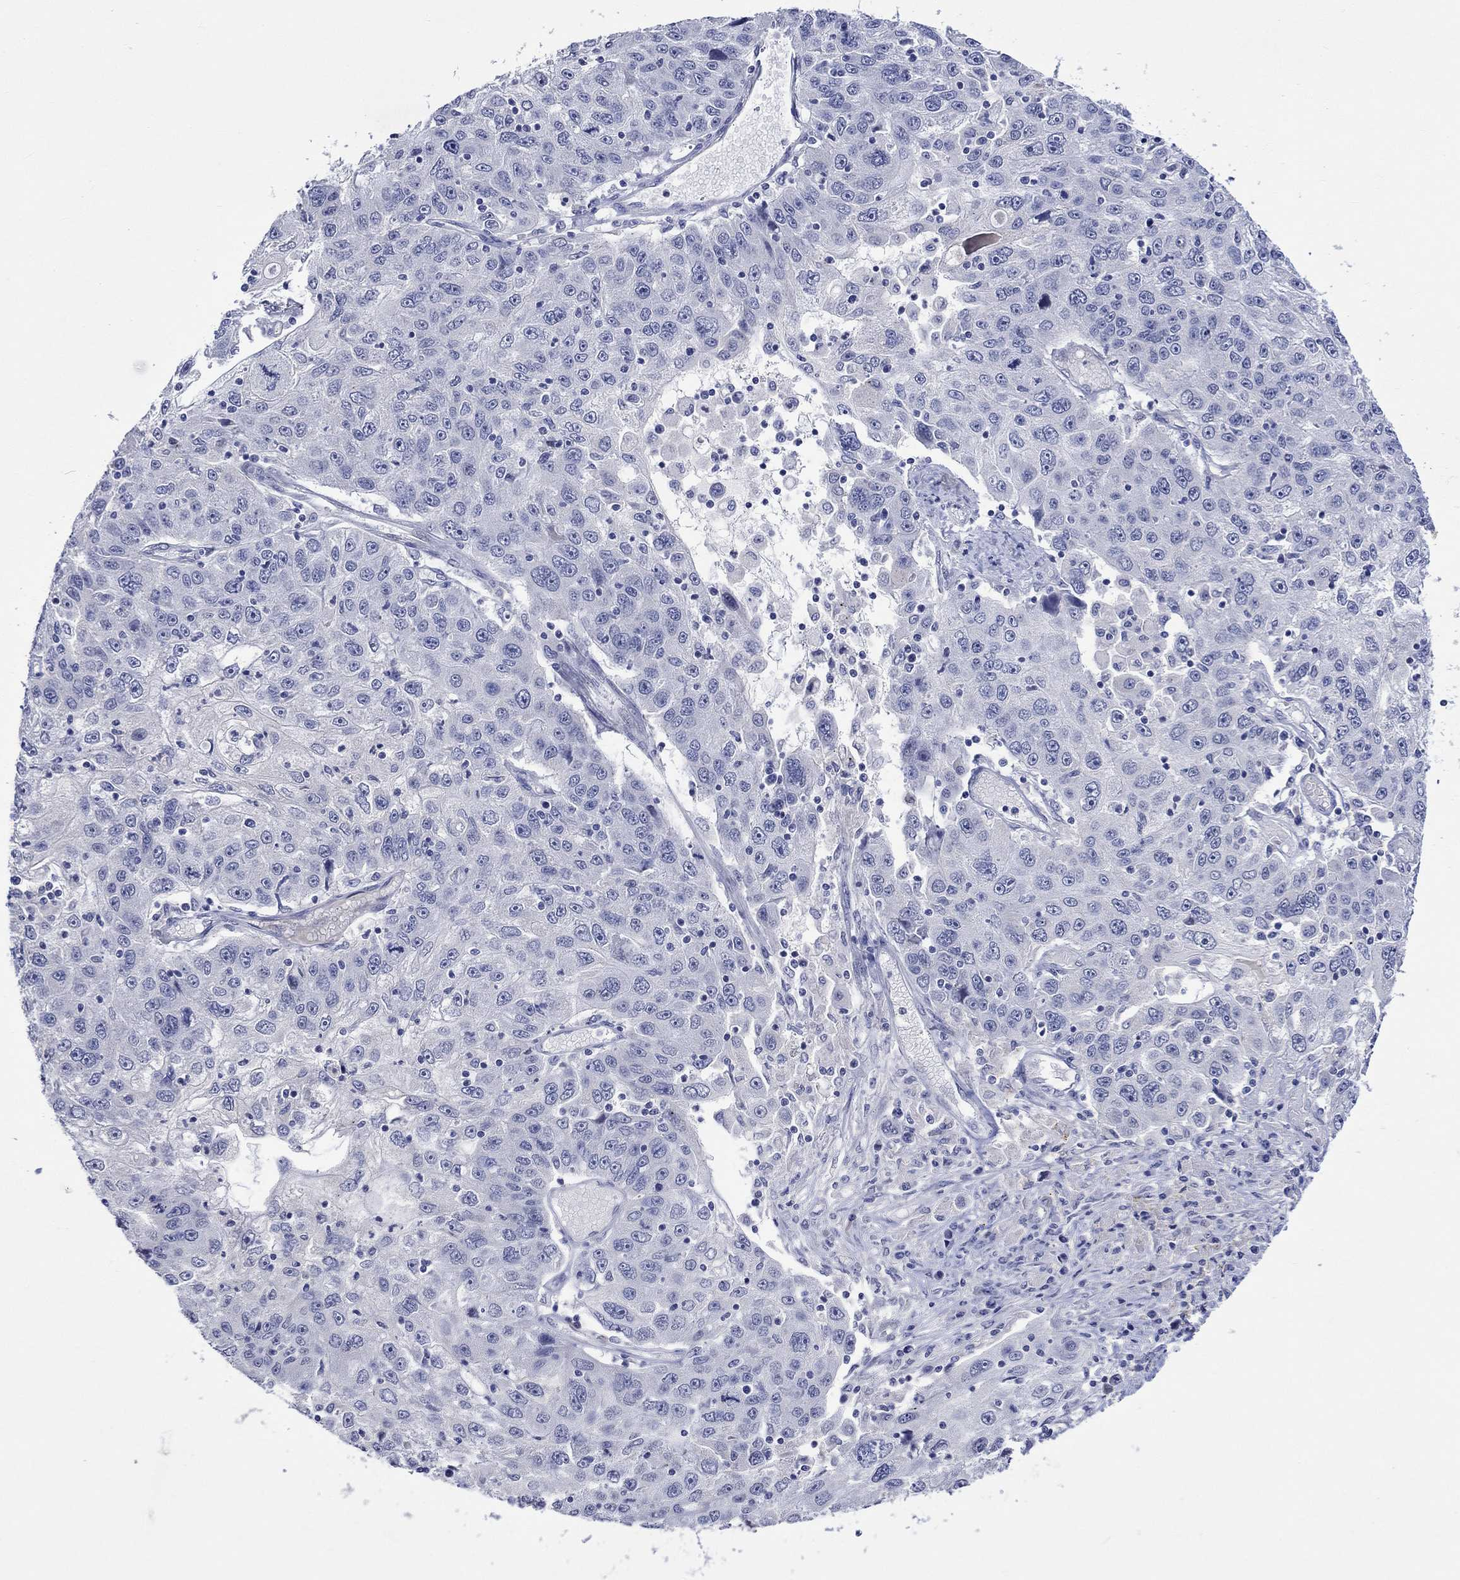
{"staining": {"intensity": "negative", "quantity": "none", "location": "none"}, "tissue": "stomach cancer", "cell_type": "Tumor cells", "image_type": "cancer", "snomed": [{"axis": "morphology", "description": "Adenocarcinoma, NOS"}, {"axis": "topography", "description": "Stomach"}], "caption": "An image of human stomach adenocarcinoma is negative for staining in tumor cells.", "gene": "CRYAB", "patient": {"sex": "male", "age": 56}}